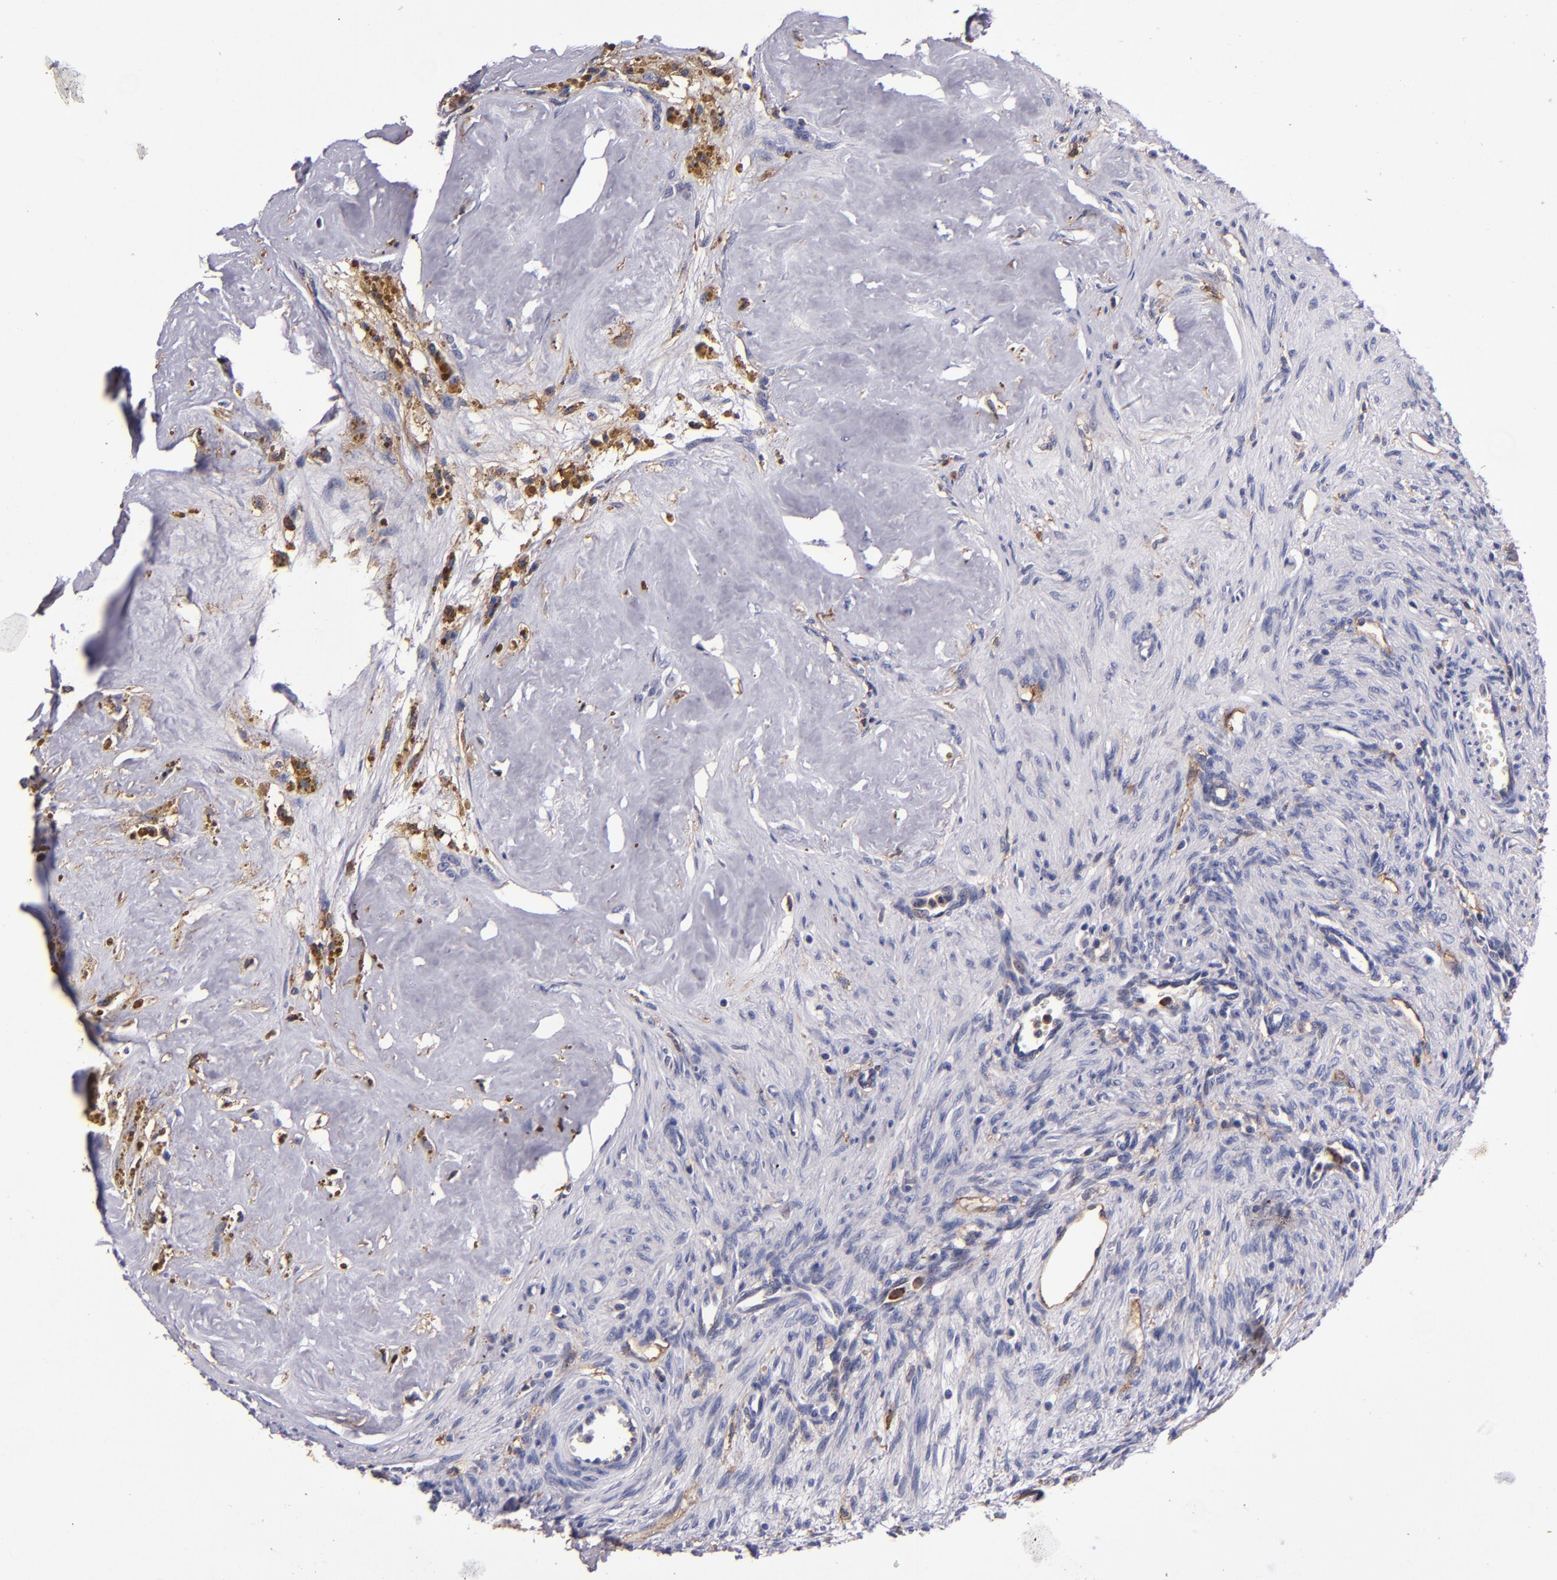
{"staining": {"intensity": "weak", "quantity": "<25%", "location": "cytoplasmic/membranous"}, "tissue": "ovary", "cell_type": "Ovarian stroma cells", "image_type": "normal", "snomed": [{"axis": "morphology", "description": "Normal tissue, NOS"}, {"axis": "topography", "description": "Ovary"}], "caption": "The micrograph demonstrates no staining of ovarian stroma cells in unremarkable ovary. Brightfield microscopy of immunohistochemistry stained with DAB (3,3'-diaminobenzidine) (brown) and hematoxylin (blue), captured at high magnification.", "gene": "SIRPA", "patient": {"sex": "female", "age": 33}}